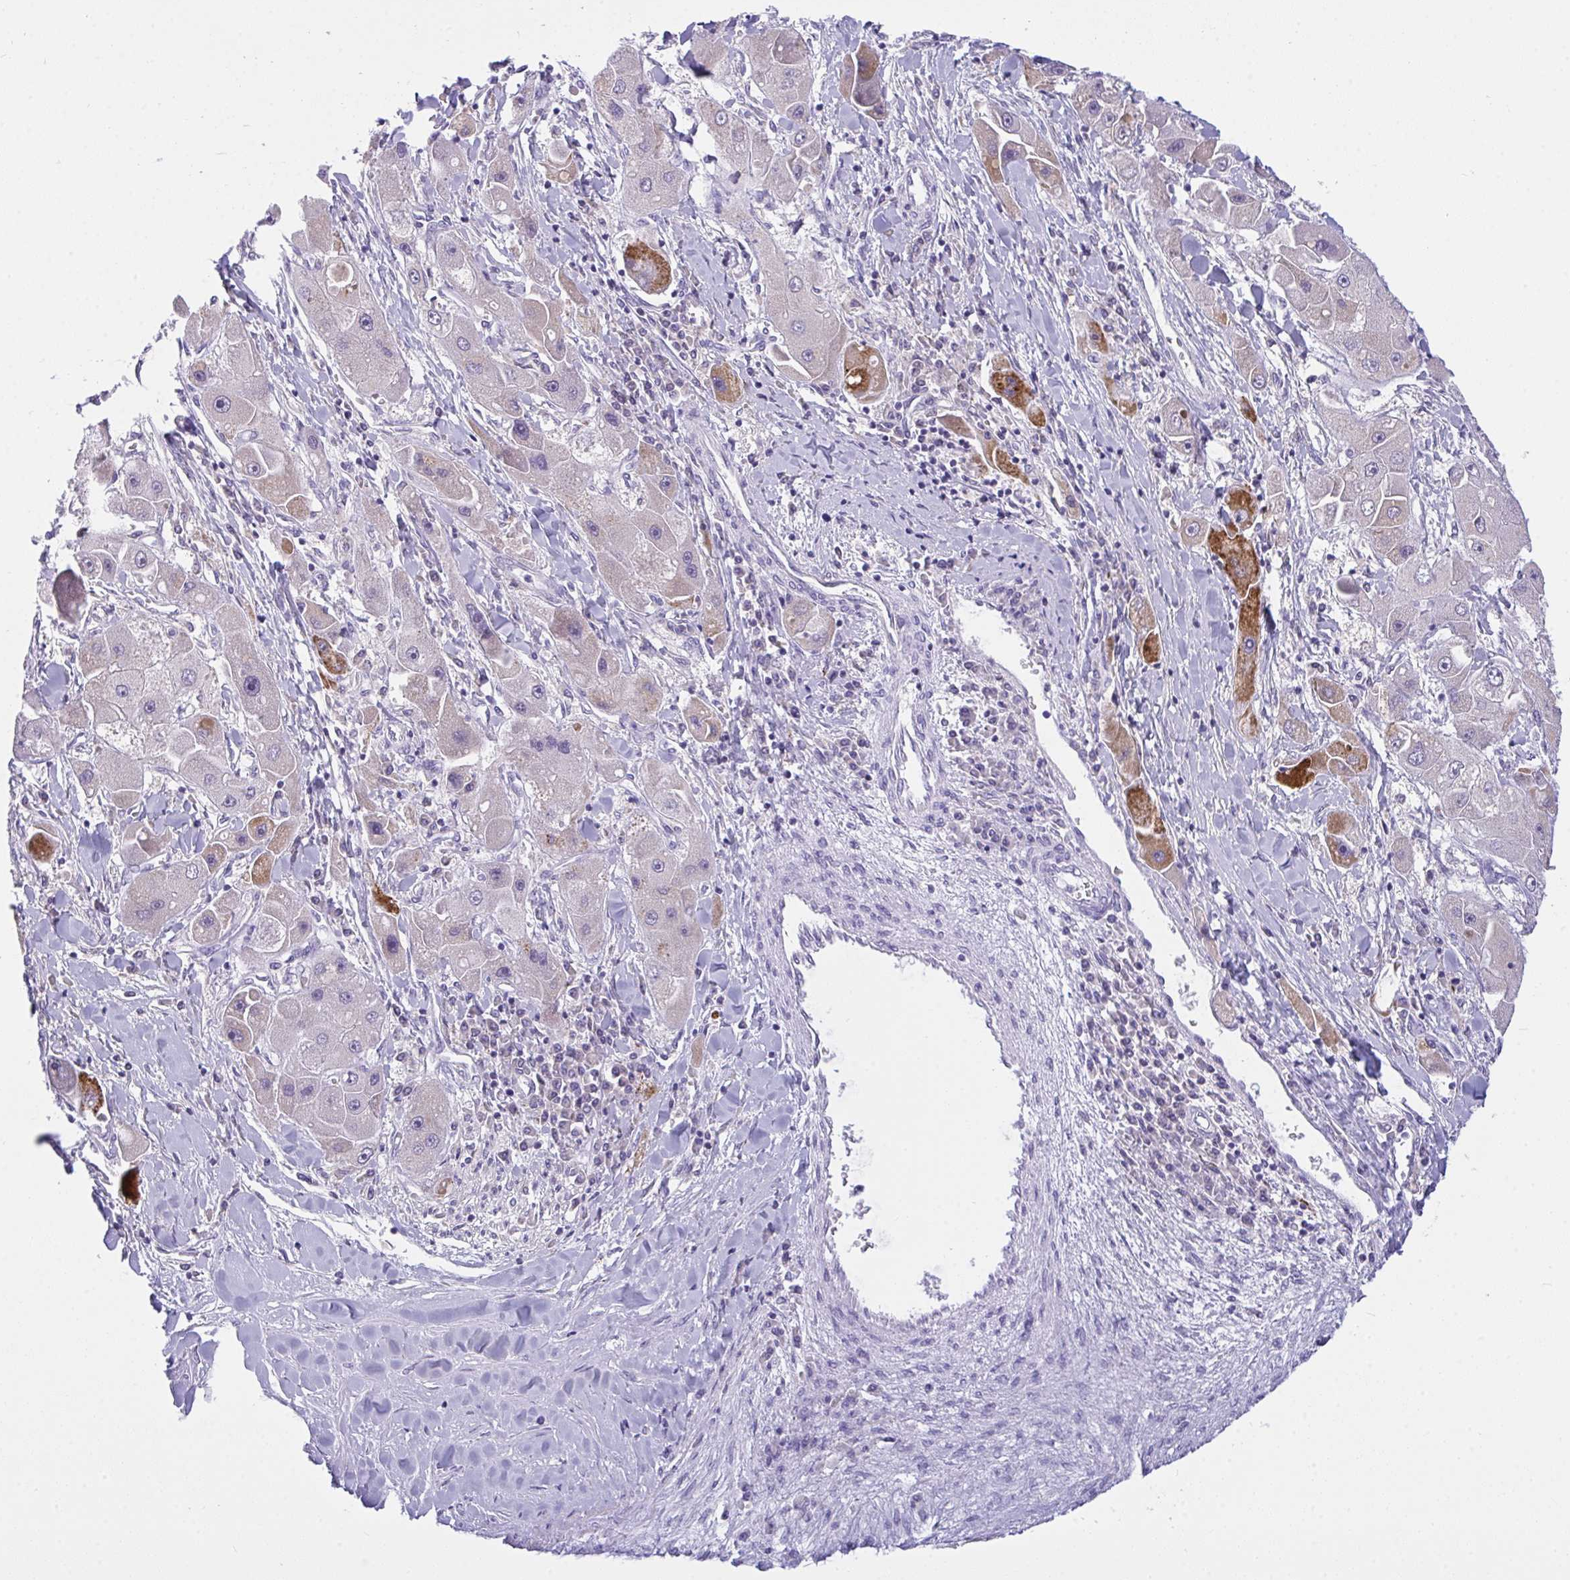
{"staining": {"intensity": "strong", "quantity": "<25%", "location": "cytoplasmic/membranous"}, "tissue": "liver cancer", "cell_type": "Tumor cells", "image_type": "cancer", "snomed": [{"axis": "morphology", "description": "Carcinoma, Hepatocellular, NOS"}, {"axis": "topography", "description": "Liver"}], "caption": "Liver cancer was stained to show a protein in brown. There is medium levels of strong cytoplasmic/membranous expression in about <25% of tumor cells.", "gene": "SEMA6B", "patient": {"sex": "male", "age": 24}}